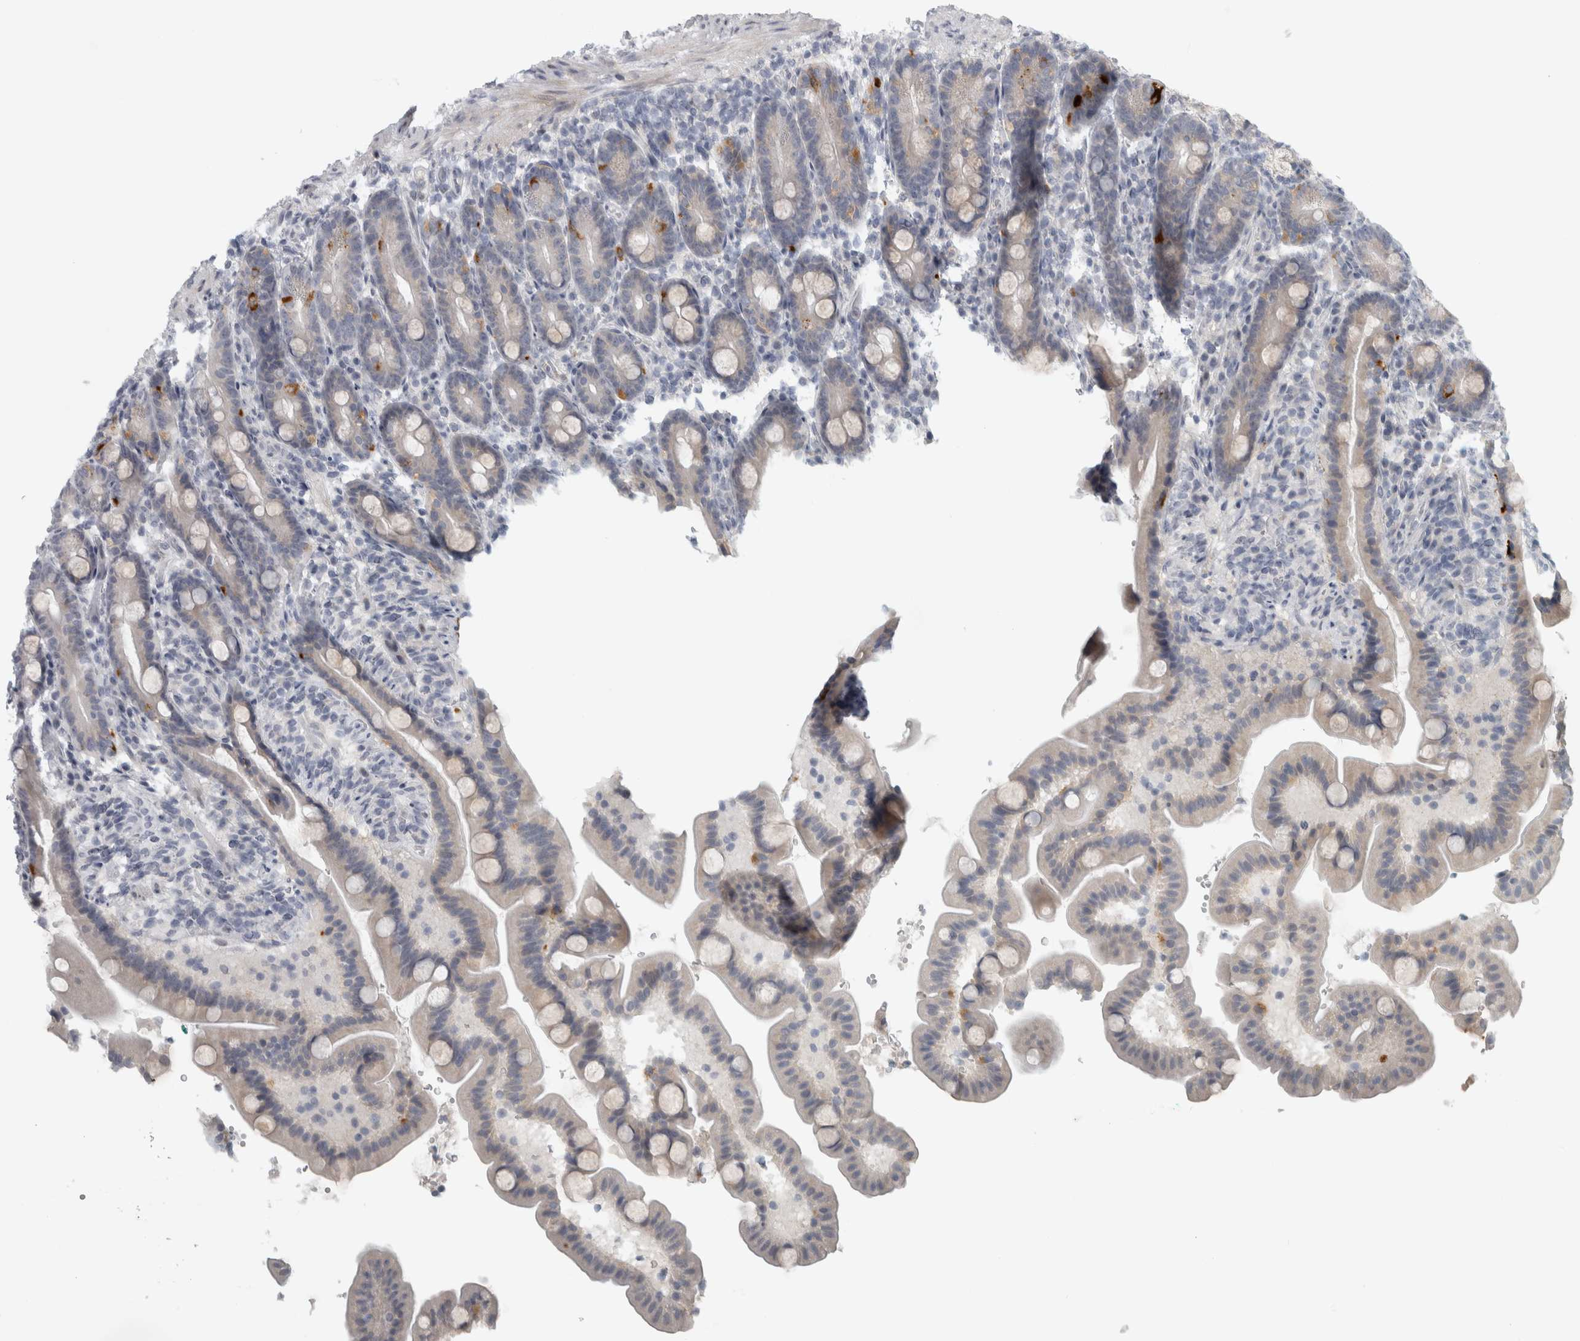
{"staining": {"intensity": "moderate", "quantity": "<25%", "location": "cytoplasmic/membranous"}, "tissue": "duodenum", "cell_type": "Glandular cells", "image_type": "normal", "snomed": [{"axis": "morphology", "description": "Normal tissue, NOS"}, {"axis": "topography", "description": "Duodenum"}], "caption": "An image showing moderate cytoplasmic/membranous expression in approximately <25% of glandular cells in unremarkable duodenum, as visualized by brown immunohistochemical staining.", "gene": "PTPRN2", "patient": {"sex": "male", "age": 54}}